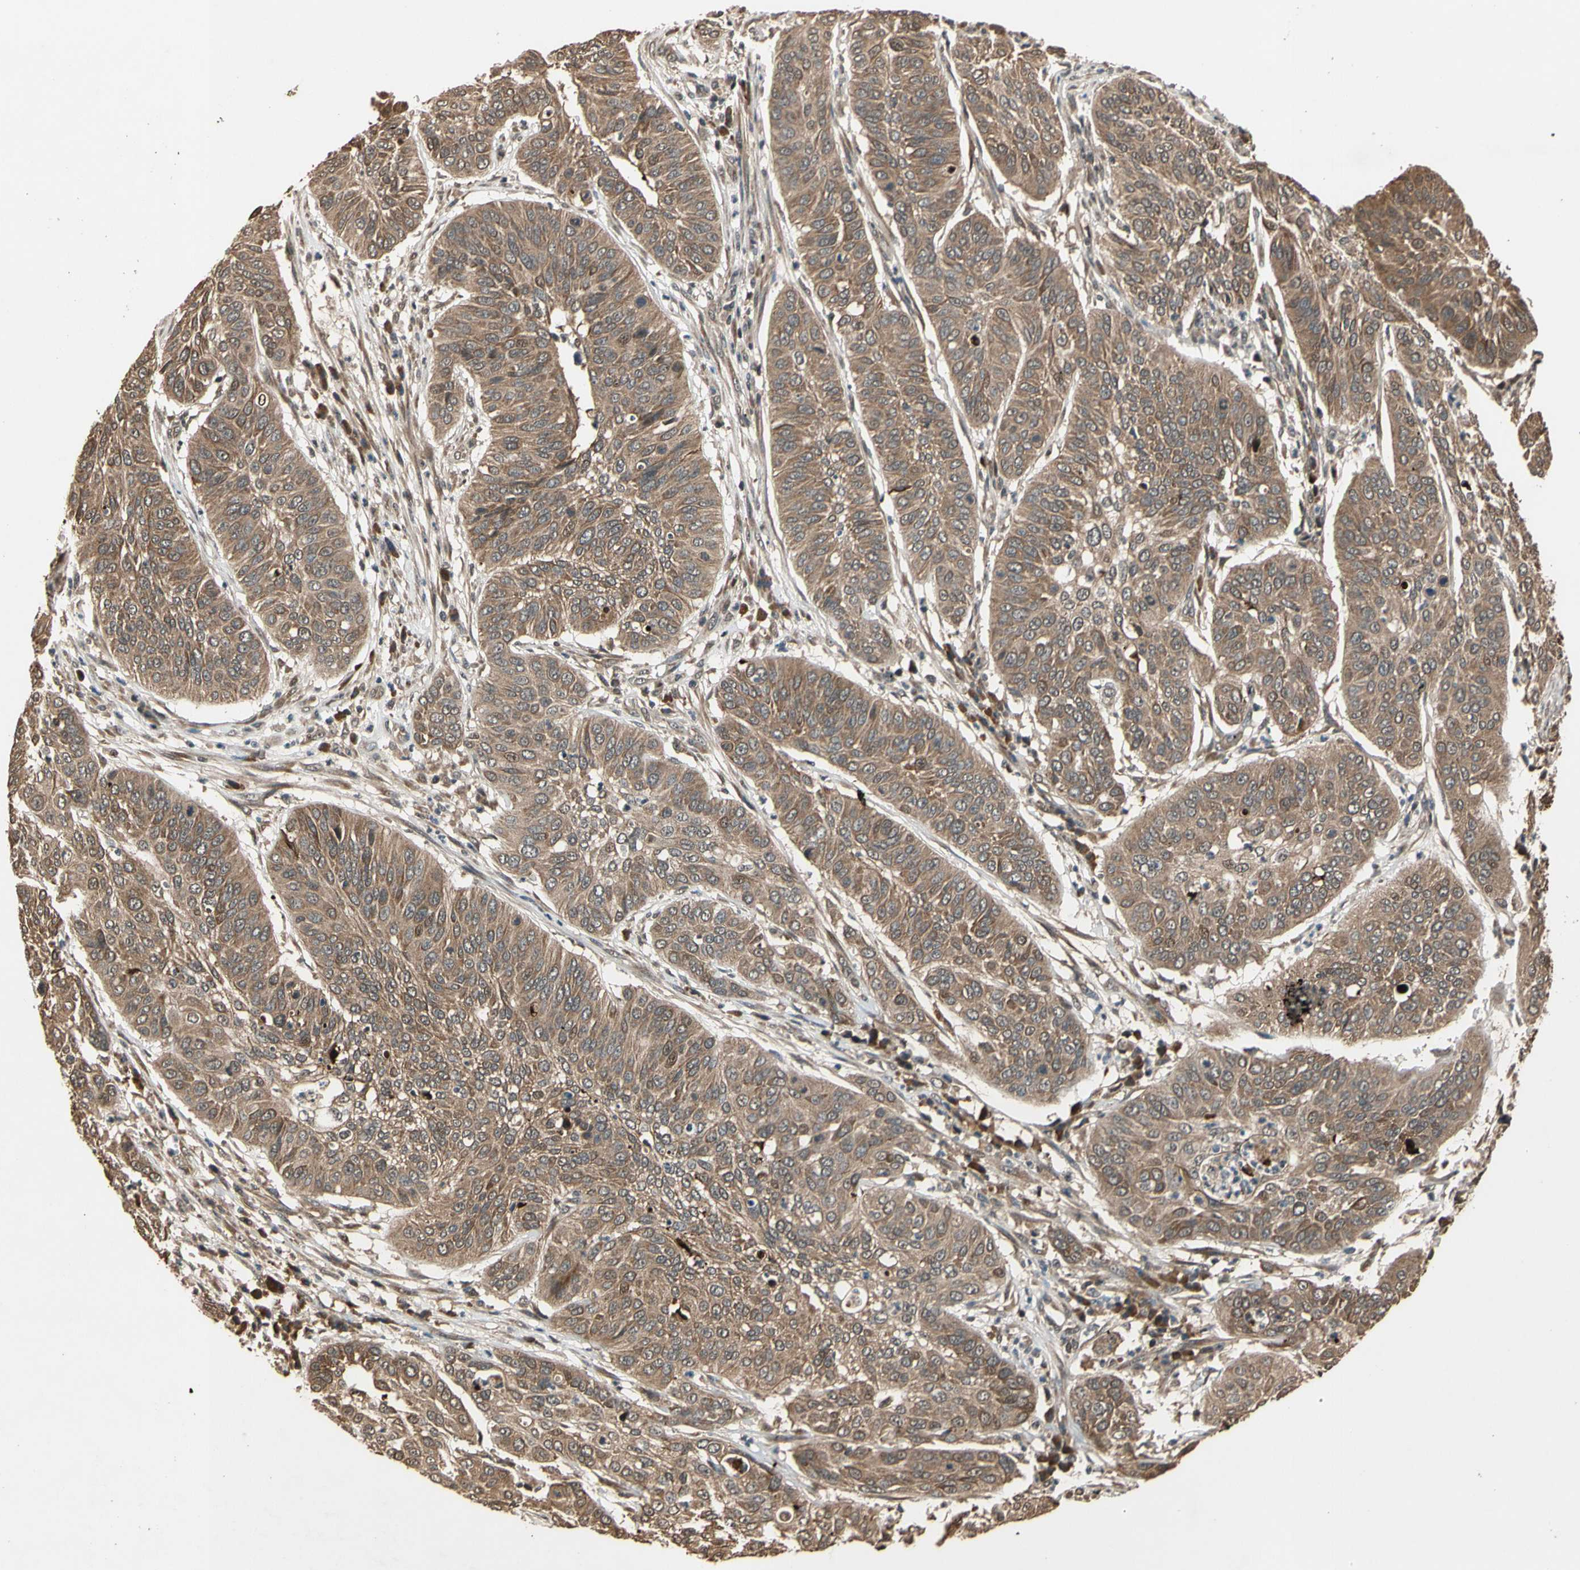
{"staining": {"intensity": "moderate", "quantity": ">75%", "location": "cytoplasmic/membranous"}, "tissue": "cervical cancer", "cell_type": "Tumor cells", "image_type": "cancer", "snomed": [{"axis": "morphology", "description": "Squamous cell carcinoma, NOS"}, {"axis": "topography", "description": "Cervix"}], "caption": "This is an image of immunohistochemistry staining of cervical cancer, which shows moderate positivity in the cytoplasmic/membranous of tumor cells.", "gene": "TMEM230", "patient": {"sex": "female", "age": 39}}